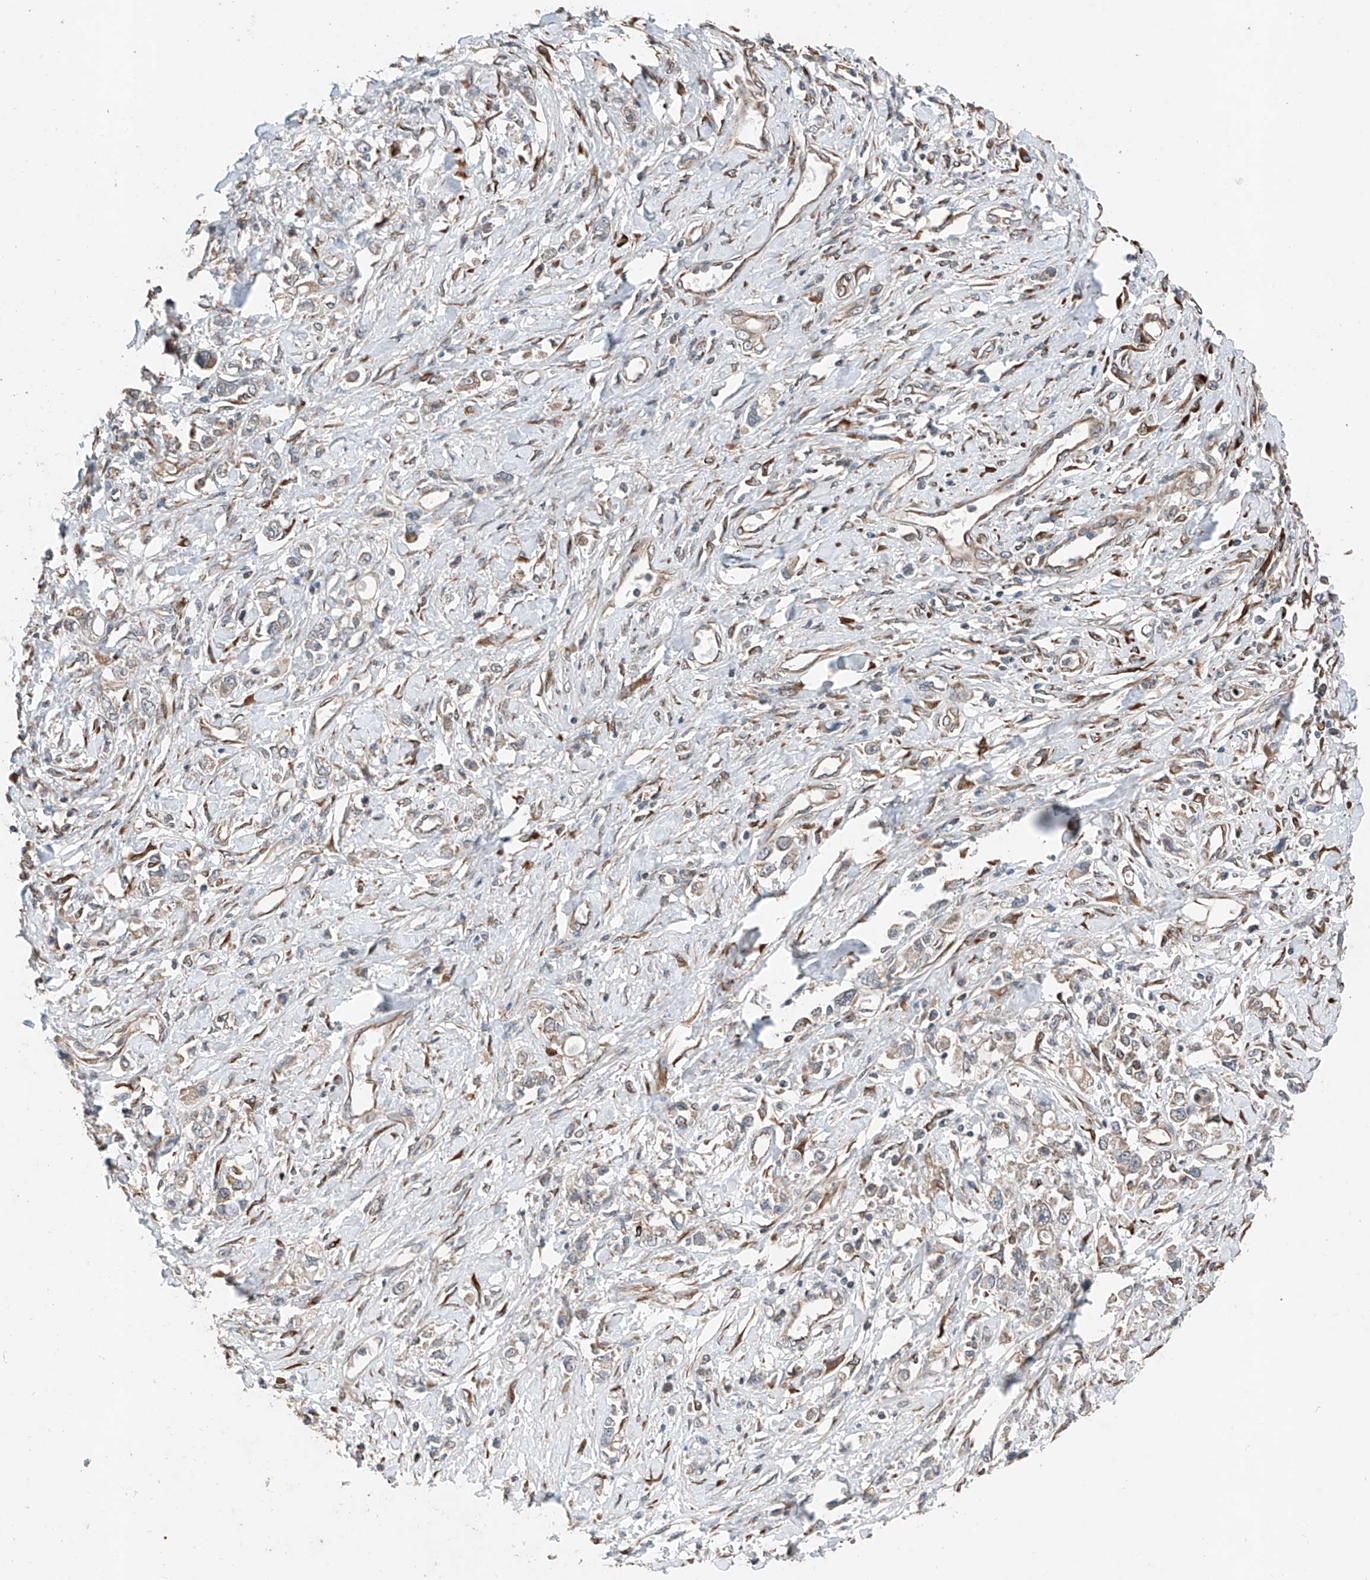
{"staining": {"intensity": "weak", "quantity": "25%-75%", "location": "cytoplasmic/membranous"}, "tissue": "stomach cancer", "cell_type": "Tumor cells", "image_type": "cancer", "snomed": [{"axis": "morphology", "description": "Adenocarcinoma, NOS"}, {"axis": "topography", "description": "Stomach"}], "caption": "Weak cytoplasmic/membranous staining is identified in approximately 25%-75% of tumor cells in adenocarcinoma (stomach).", "gene": "AP4B1", "patient": {"sex": "female", "age": 76}}